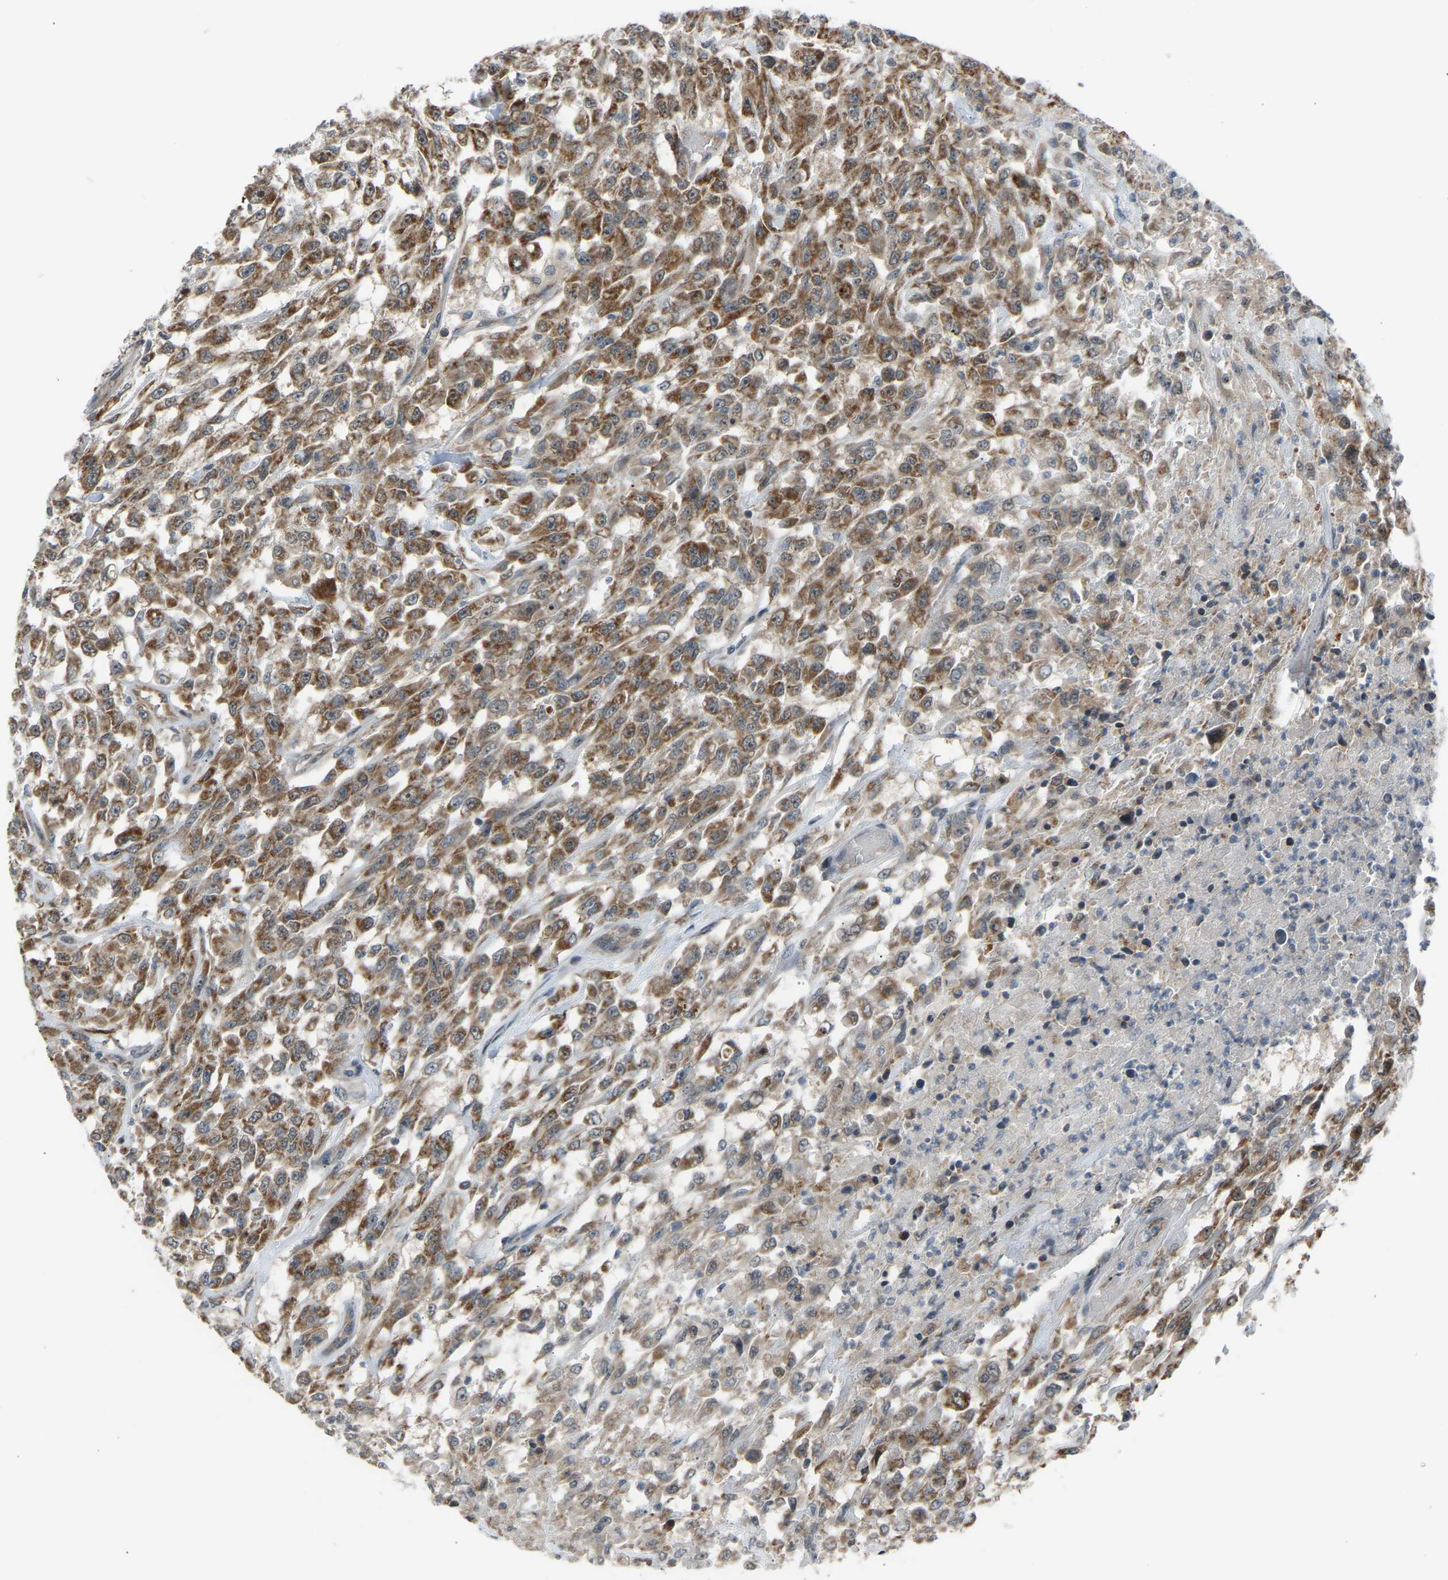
{"staining": {"intensity": "moderate", "quantity": ">75%", "location": "cytoplasmic/membranous"}, "tissue": "urothelial cancer", "cell_type": "Tumor cells", "image_type": "cancer", "snomed": [{"axis": "morphology", "description": "Urothelial carcinoma, High grade"}, {"axis": "topography", "description": "Urinary bladder"}], "caption": "A brown stain labels moderate cytoplasmic/membranous expression of a protein in high-grade urothelial carcinoma tumor cells. The staining was performed using DAB (3,3'-diaminobenzidine) to visualize the protein expression in brown, while the nuclei were stained in blue with hematoxylin (Magnification: 20x).", "gene": "SLIRP", "patient": {"sex": "male", "age": 46}}